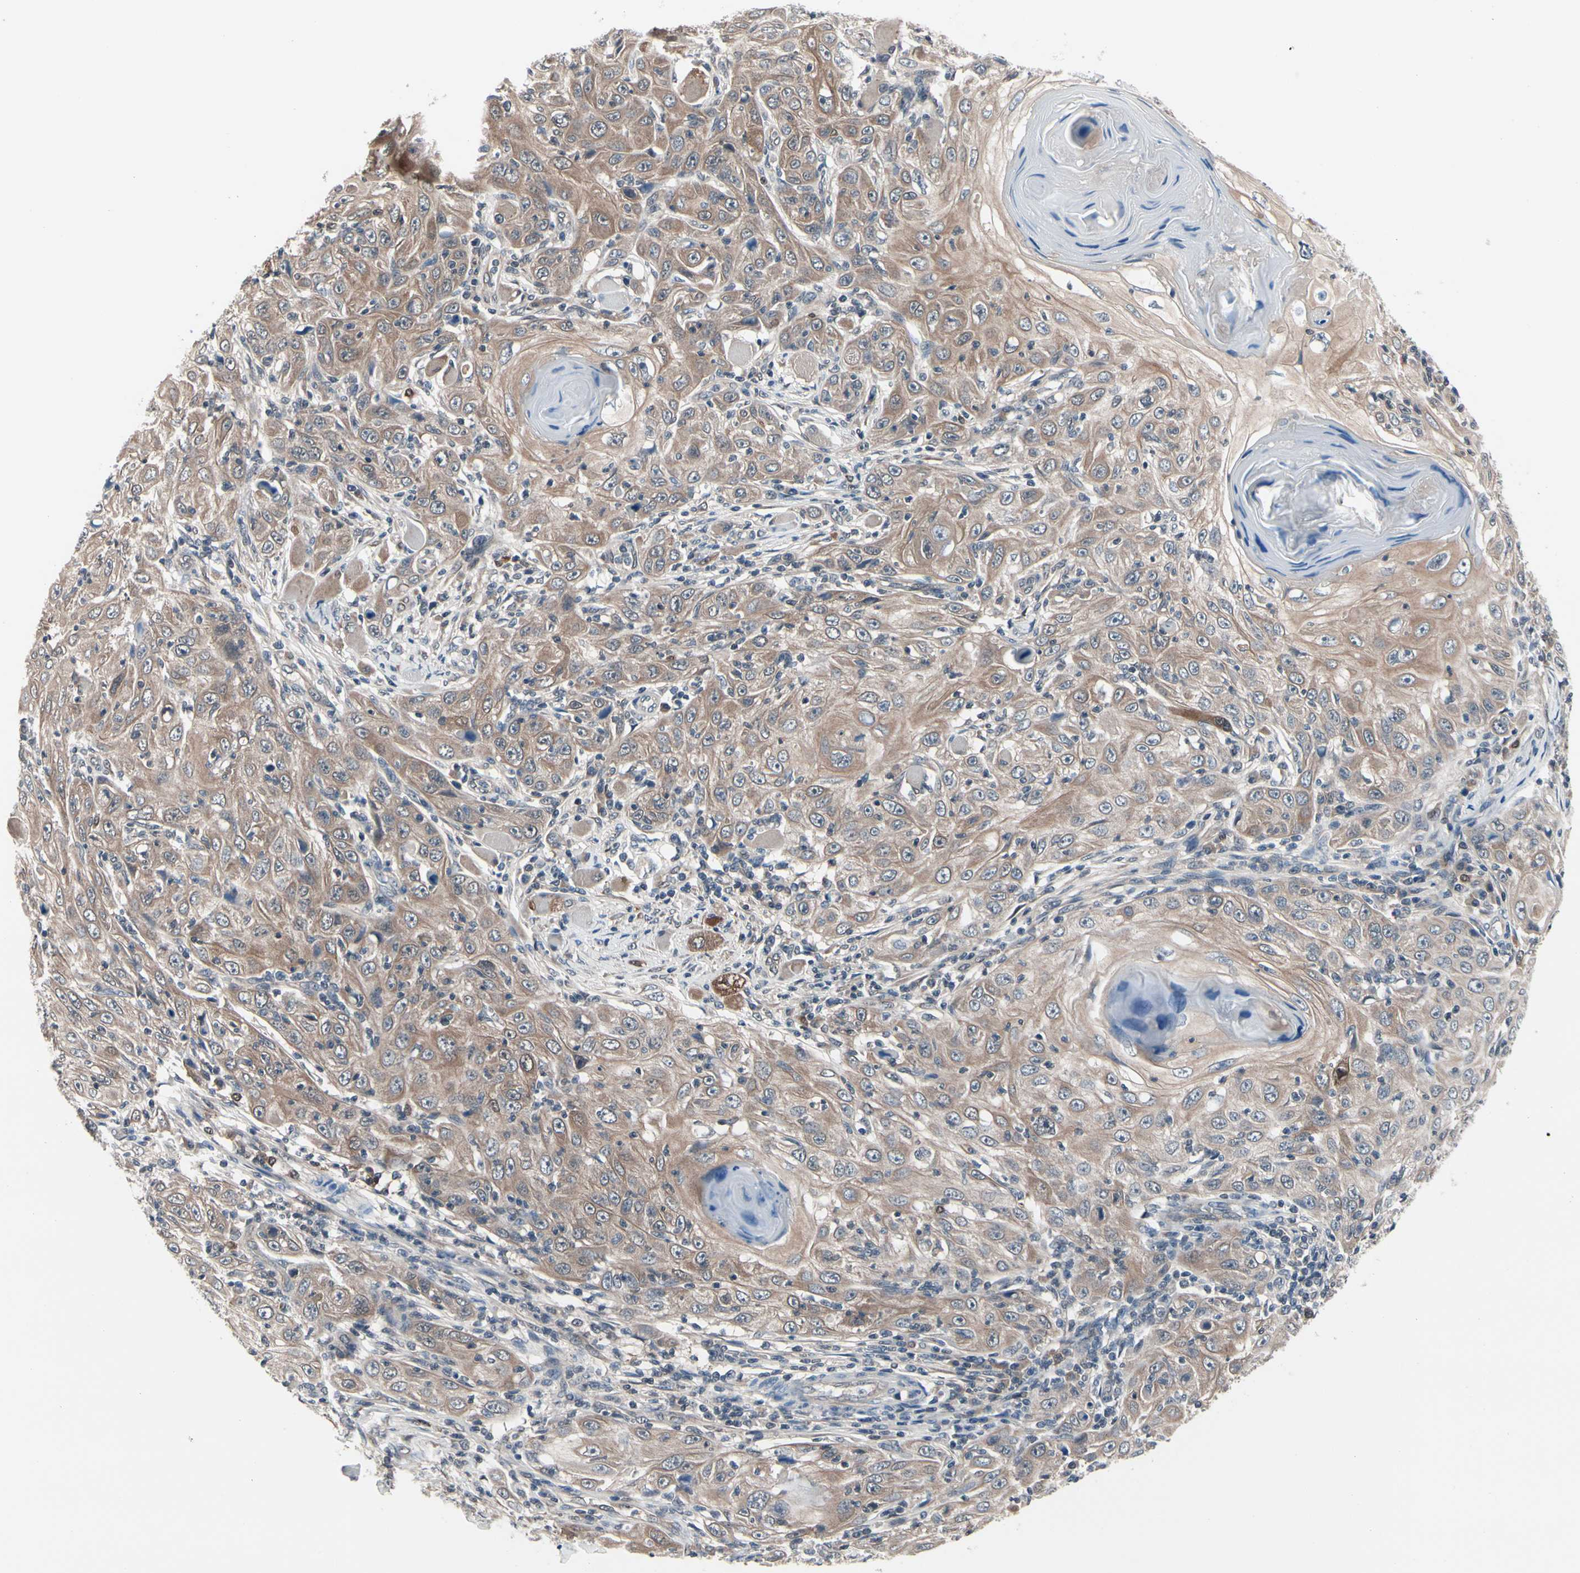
{"staining": {"intensity": "moderate", "quantity": "25%-75%", "location": "cytoplasmic/membranous"}, "tissue": "skin cancer", "cell_type": "Tumor cells", "image_type": "cancer", "snomed": [{"axis": "morphology", "description": "Squamous cell carcinoma, NOS"}, {"axis": "topography", "description": "Skin"}], "caption": "Protein analysis of skin cancer tissue exhibits moderate cytoplasmic/membranous positivity in about 25%-75% of tumor cells. The staining was performed using DAB (3,3'-diaminobenzidine), with brown indicating positive protein expression. Nuclei are stained blue with hematoxylin.", "gene": "PRDX6", "patient": {"sex": "female", "age": 88}}